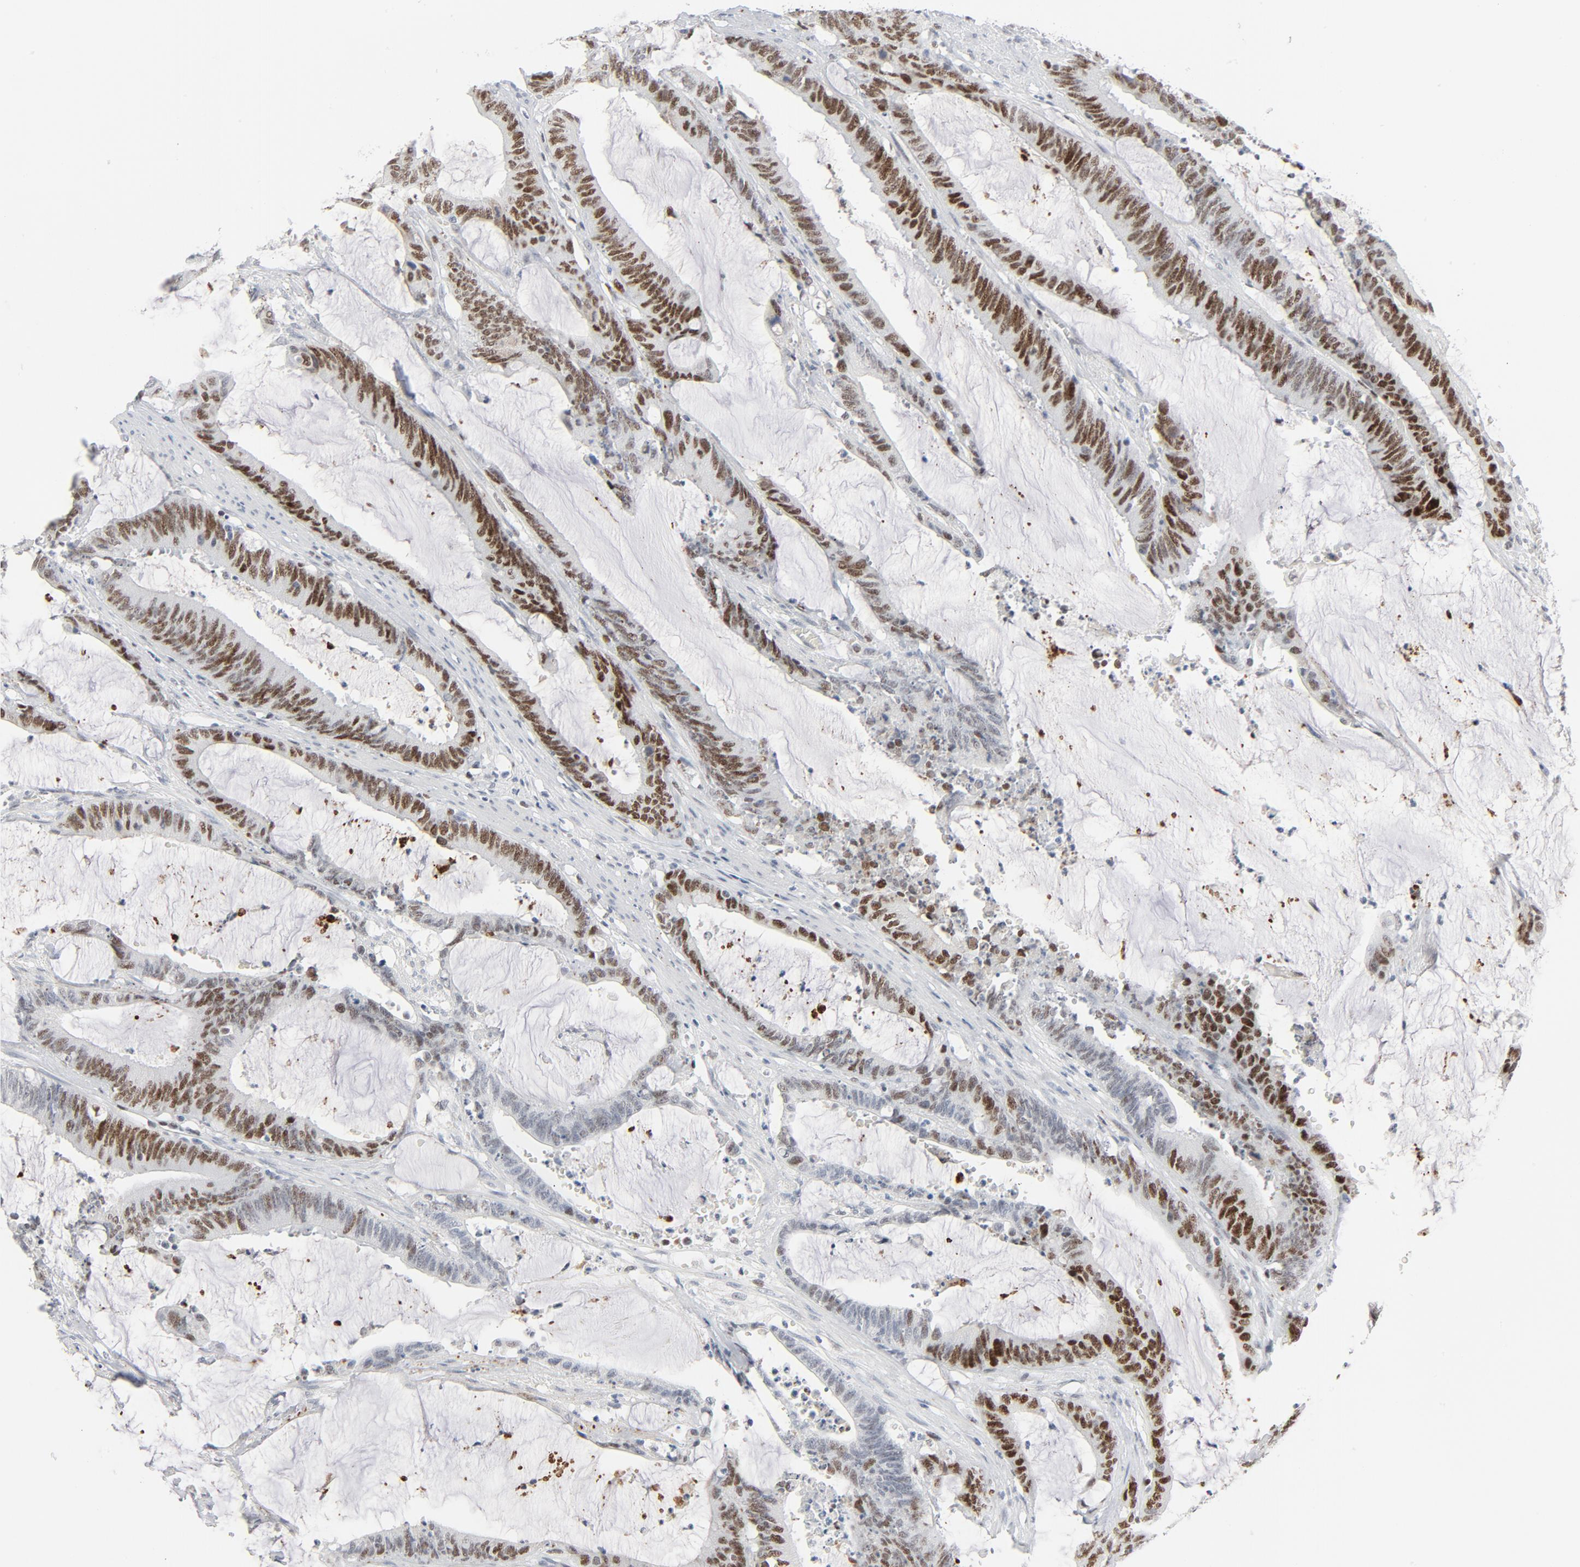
{"staining": {"intensity": "strong", "quantity": ">75%", "location": "nuclear"}, "tissue": "colorectal cancer", "cell_type": "Tumor cells", "image_type": "cancer", "snomed": [{"axis": "morphology", "description": "Adenocarcinoma, NOS"}, {"axis": "topography", "description": "Rectum"}], "caption": "IHC micrograph of human colorectal cancer stained for a protein (brown), which demonstrates high levels of strong nuclear staining in about >75% of tumor cells.", "gene": "POLD1", "patient": {"sex": "female", "age": 66}}